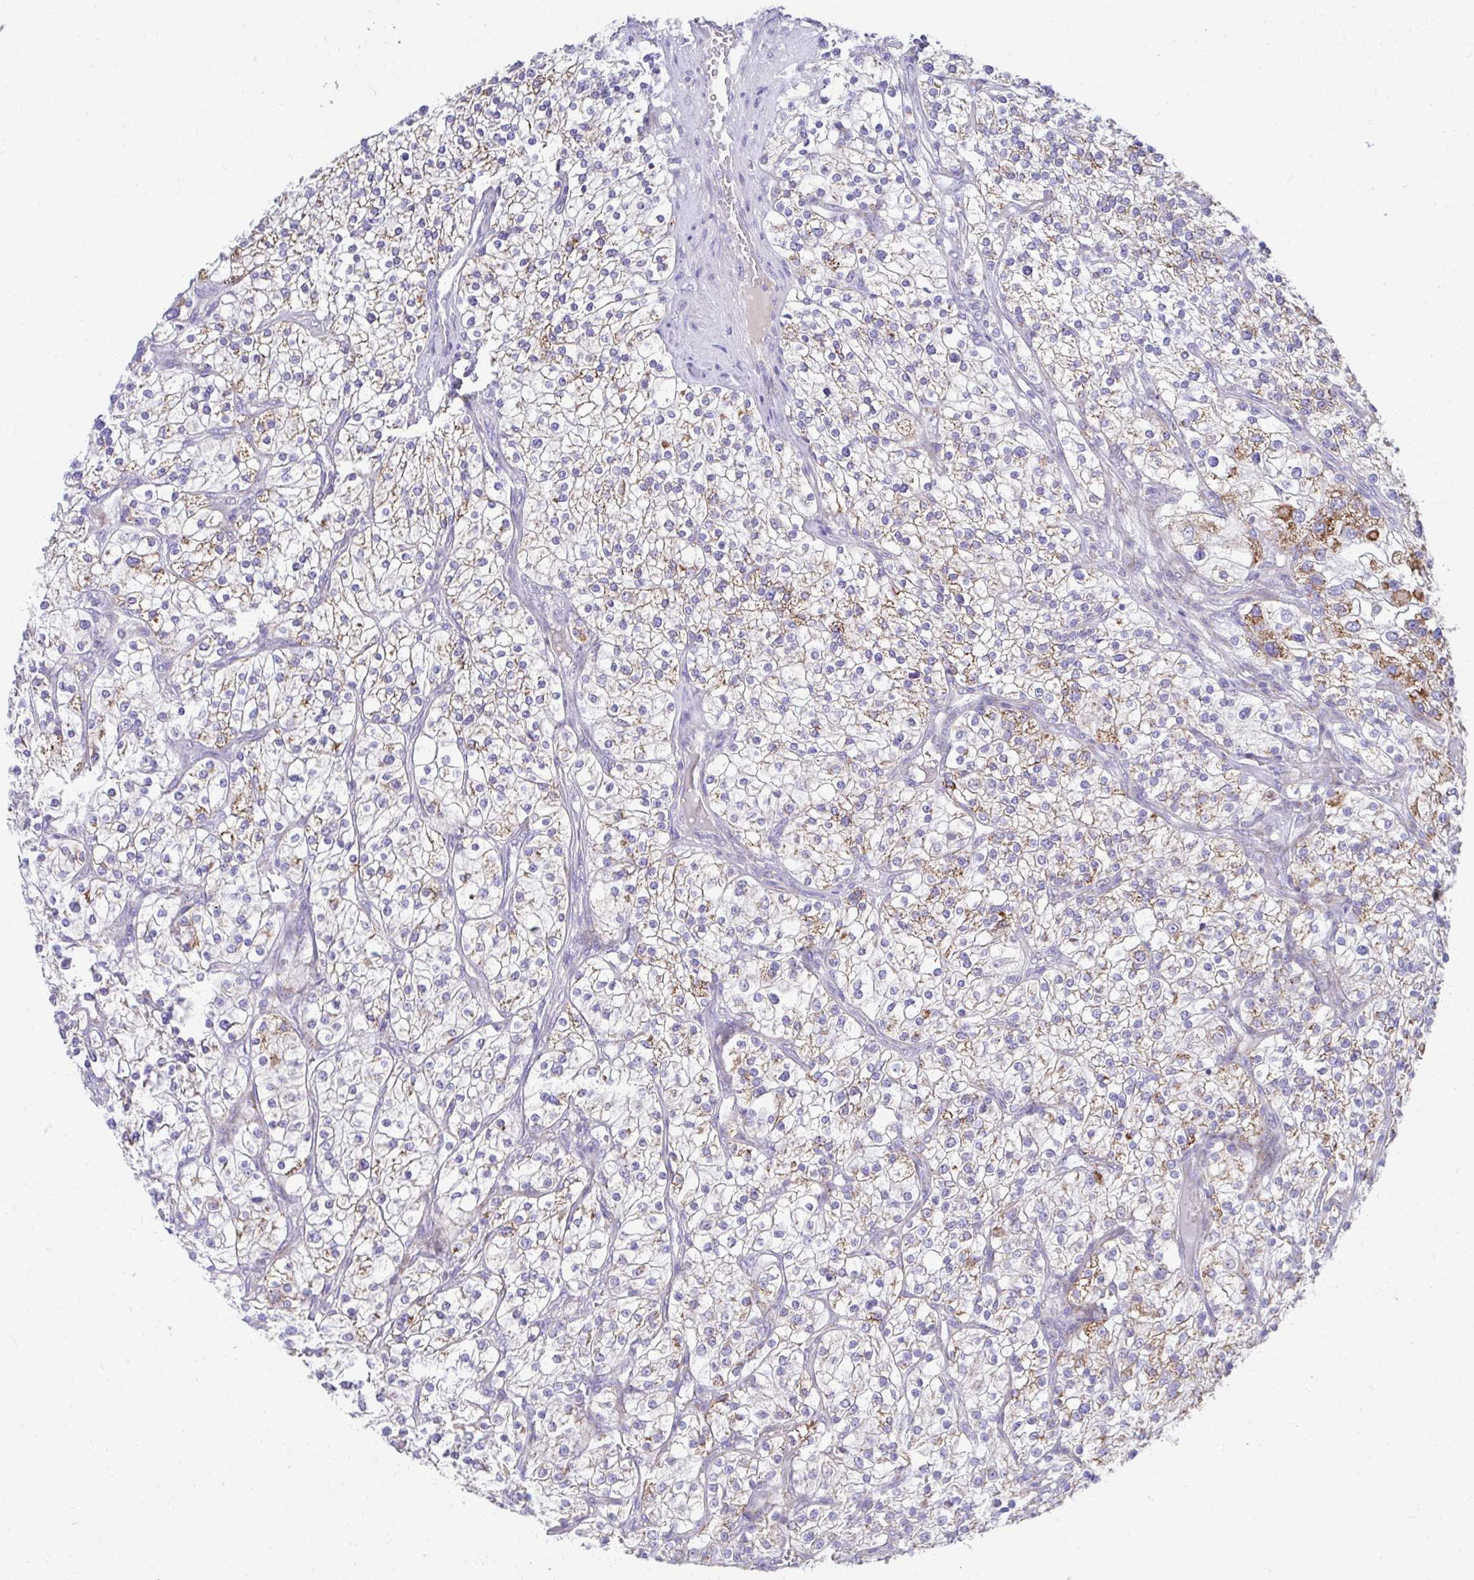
{"staining": {"intensity": "moderate", "quantity": "25%-75%", "location": "cytoplasmic/membranous"}, "tissue": "renal cancer", "cell_type": "Tumor cells", "image_type": "cancer", "snomed": [{"axis": "morphology", "description": "Adenocarcinoma, NOS"}, {"axis": "topography", "description": "Kidney"}], "caption": "A brown stain labels moderate cytoplasmic/membranous positivity of a protein in human renal cancer tumor cells.", "gene": "PRRG3", "patient": {"sex": "male", "age": 80}}